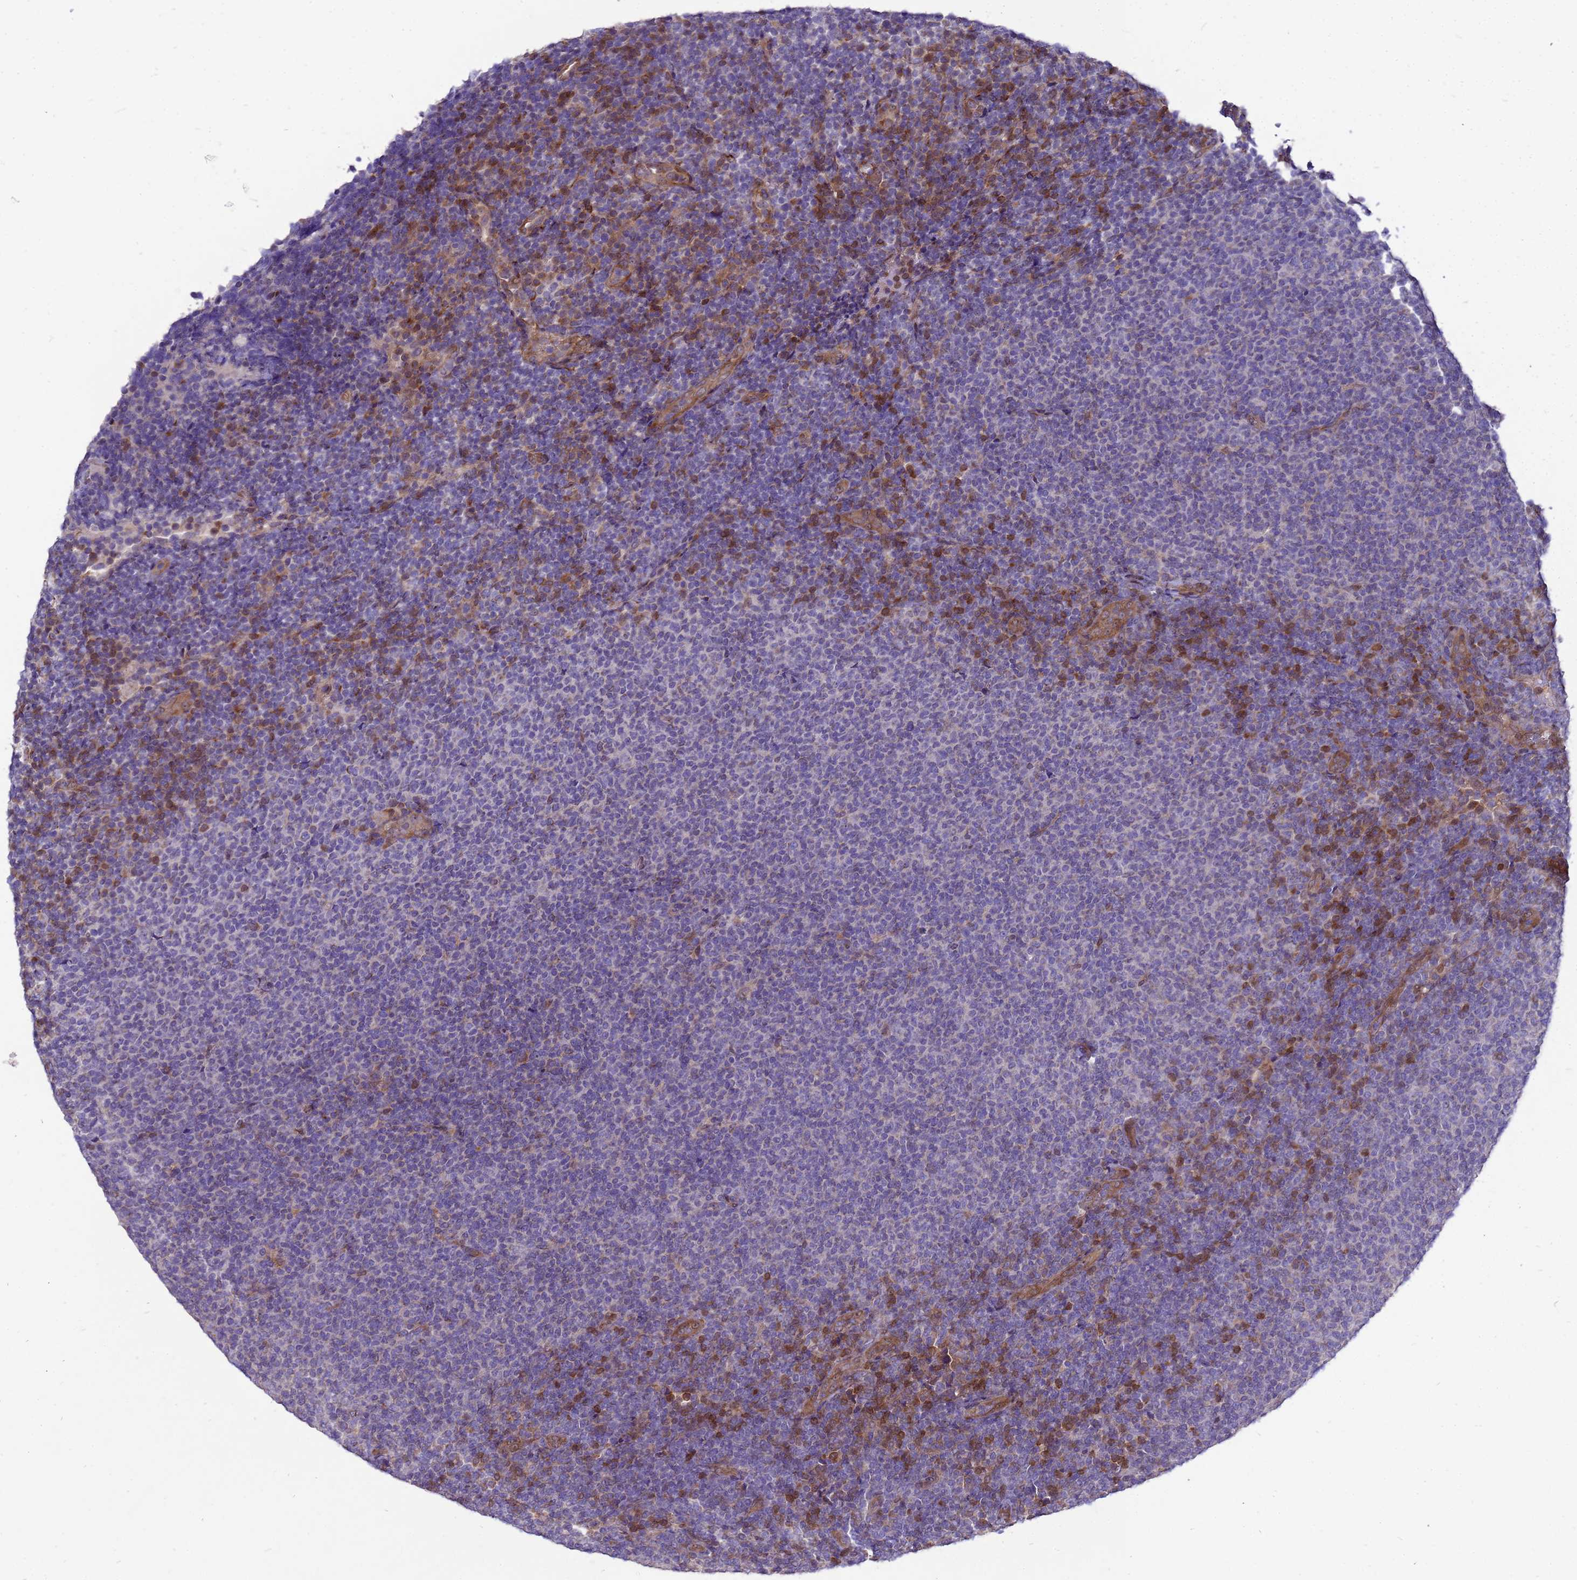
{"staining": {"intensity": "strong", "quantity": "<25%", "location": "cytoplasmic/membranous,nuclear"}, "tissue": "lymphoma", "cell_type": "Tumor cells", "image_type": "cancer", "snomed": [{"axis": "morphology", "description": "Malignant lymphoma, non-Hodgkin's type, Low grade"}, {"axis": "topography", "description": "Lymph node"}], "caption": "Lymphoma was stained to show a protein in brown. There is medium levels of strong cytoplasmic/membranous and nuclear staining in approximately <25% of tumor cells. (Stains: DAB (3,3'-diaminobenzidine) in brown, nuclei in blue, Microscopy: brightfield microscopy at high magnification).", "gene": "EIF4EBP3", "patient": {"sex": "male", "age": 66}}